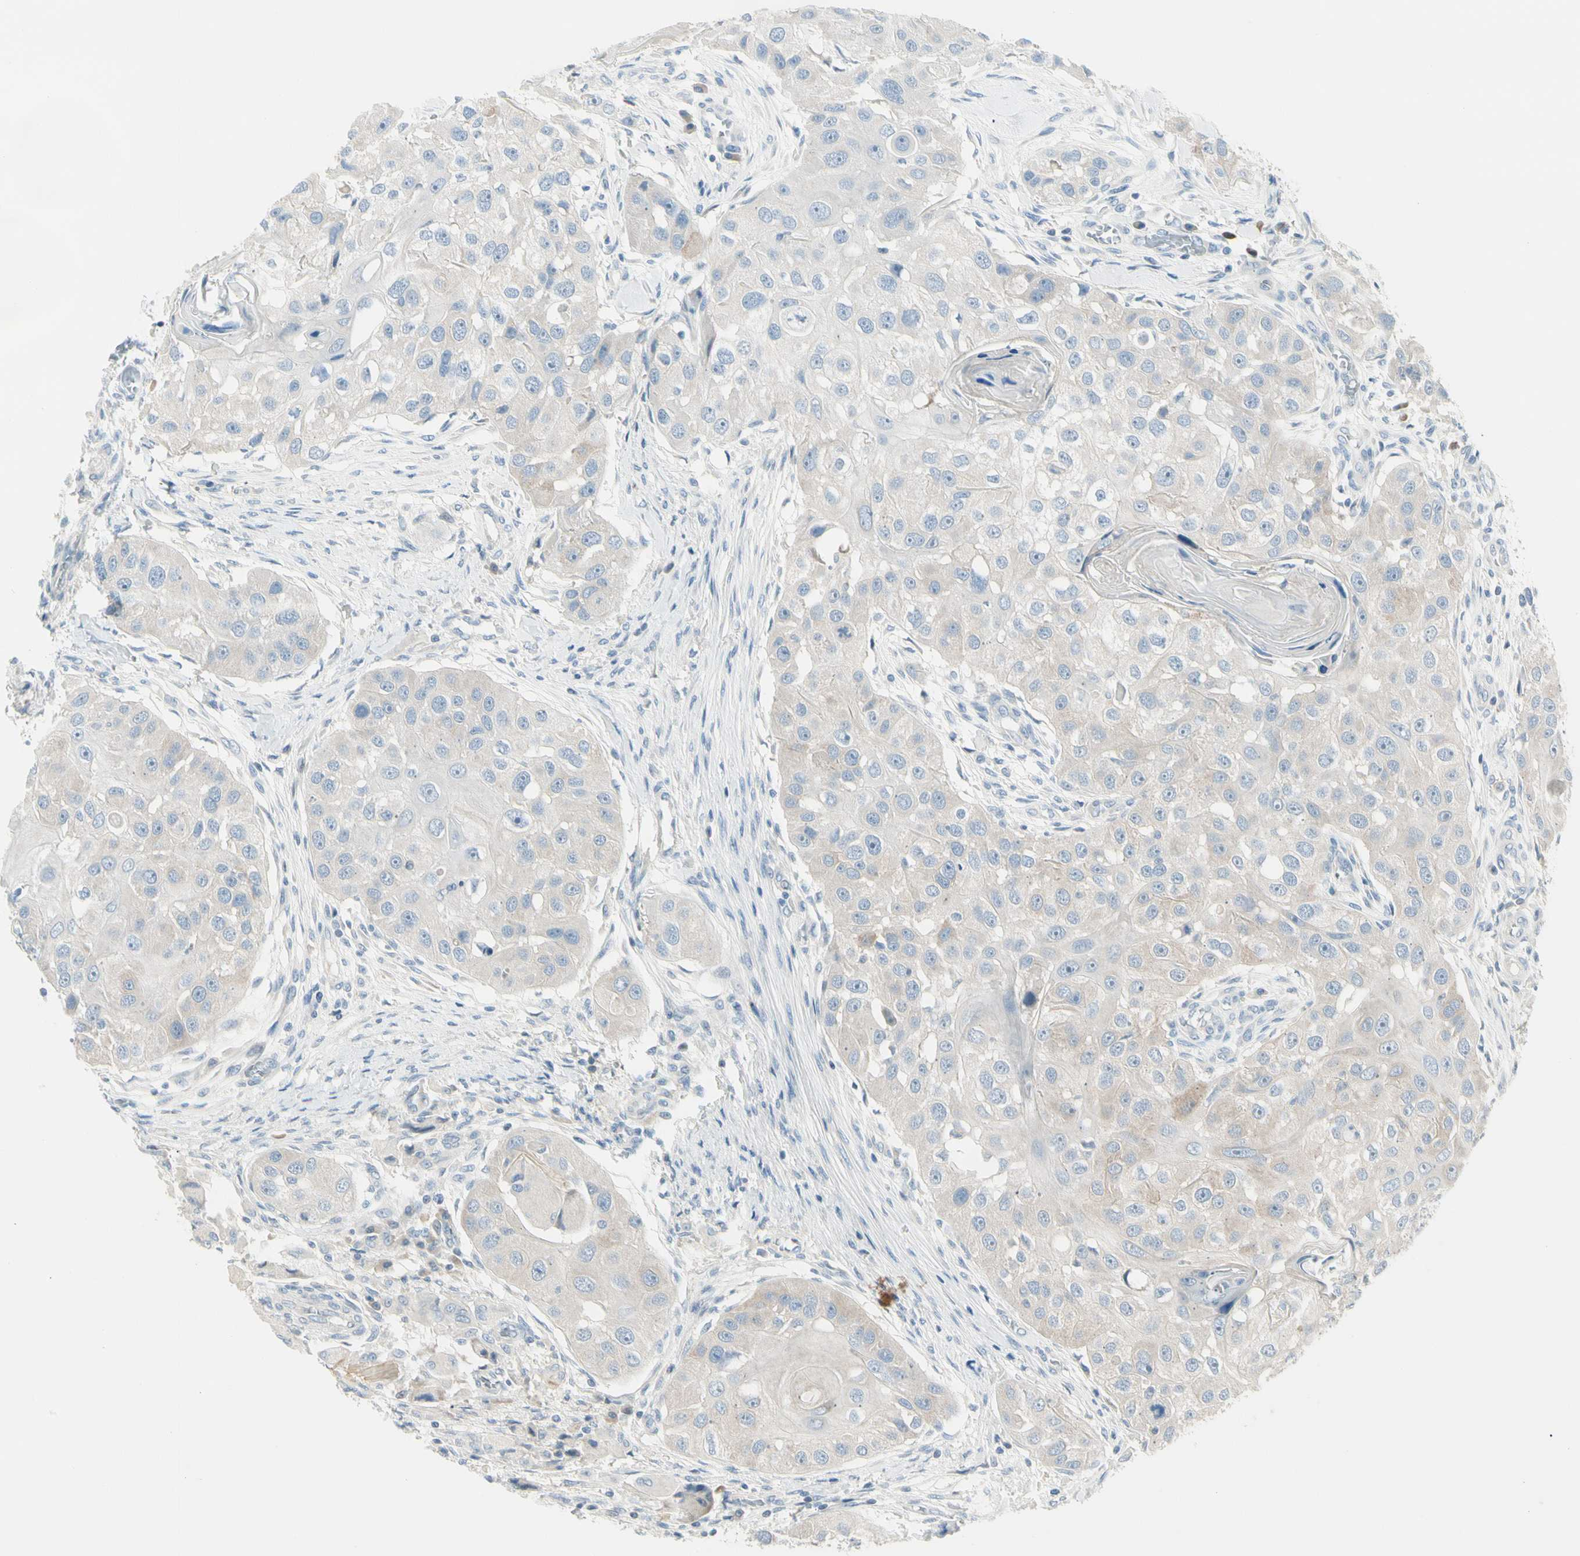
{"staining": {"intensity": "negative", "quantity": "none", "location": "none"}, "tissue": "head and neck cancer", "cell_type": "Tumor cells", "image_type": "cancer", "snomed": [{"axis": "morphology", "description": "Normal tissue, NOS"}, {"axis": "morphology", "description": "Squamous cell carcinoma, NOS"}, {"axis": "topography", "description": "Skeletal muscle"}, {"axis": "topography", "description": "Head-Neck"}], "caption": "Tumor cells show no significant protein expression in head and neck cancer (squamous cell carcinoma).", "gene": "SLC6A15", "patient": {"sex": "male", "age": 51}}